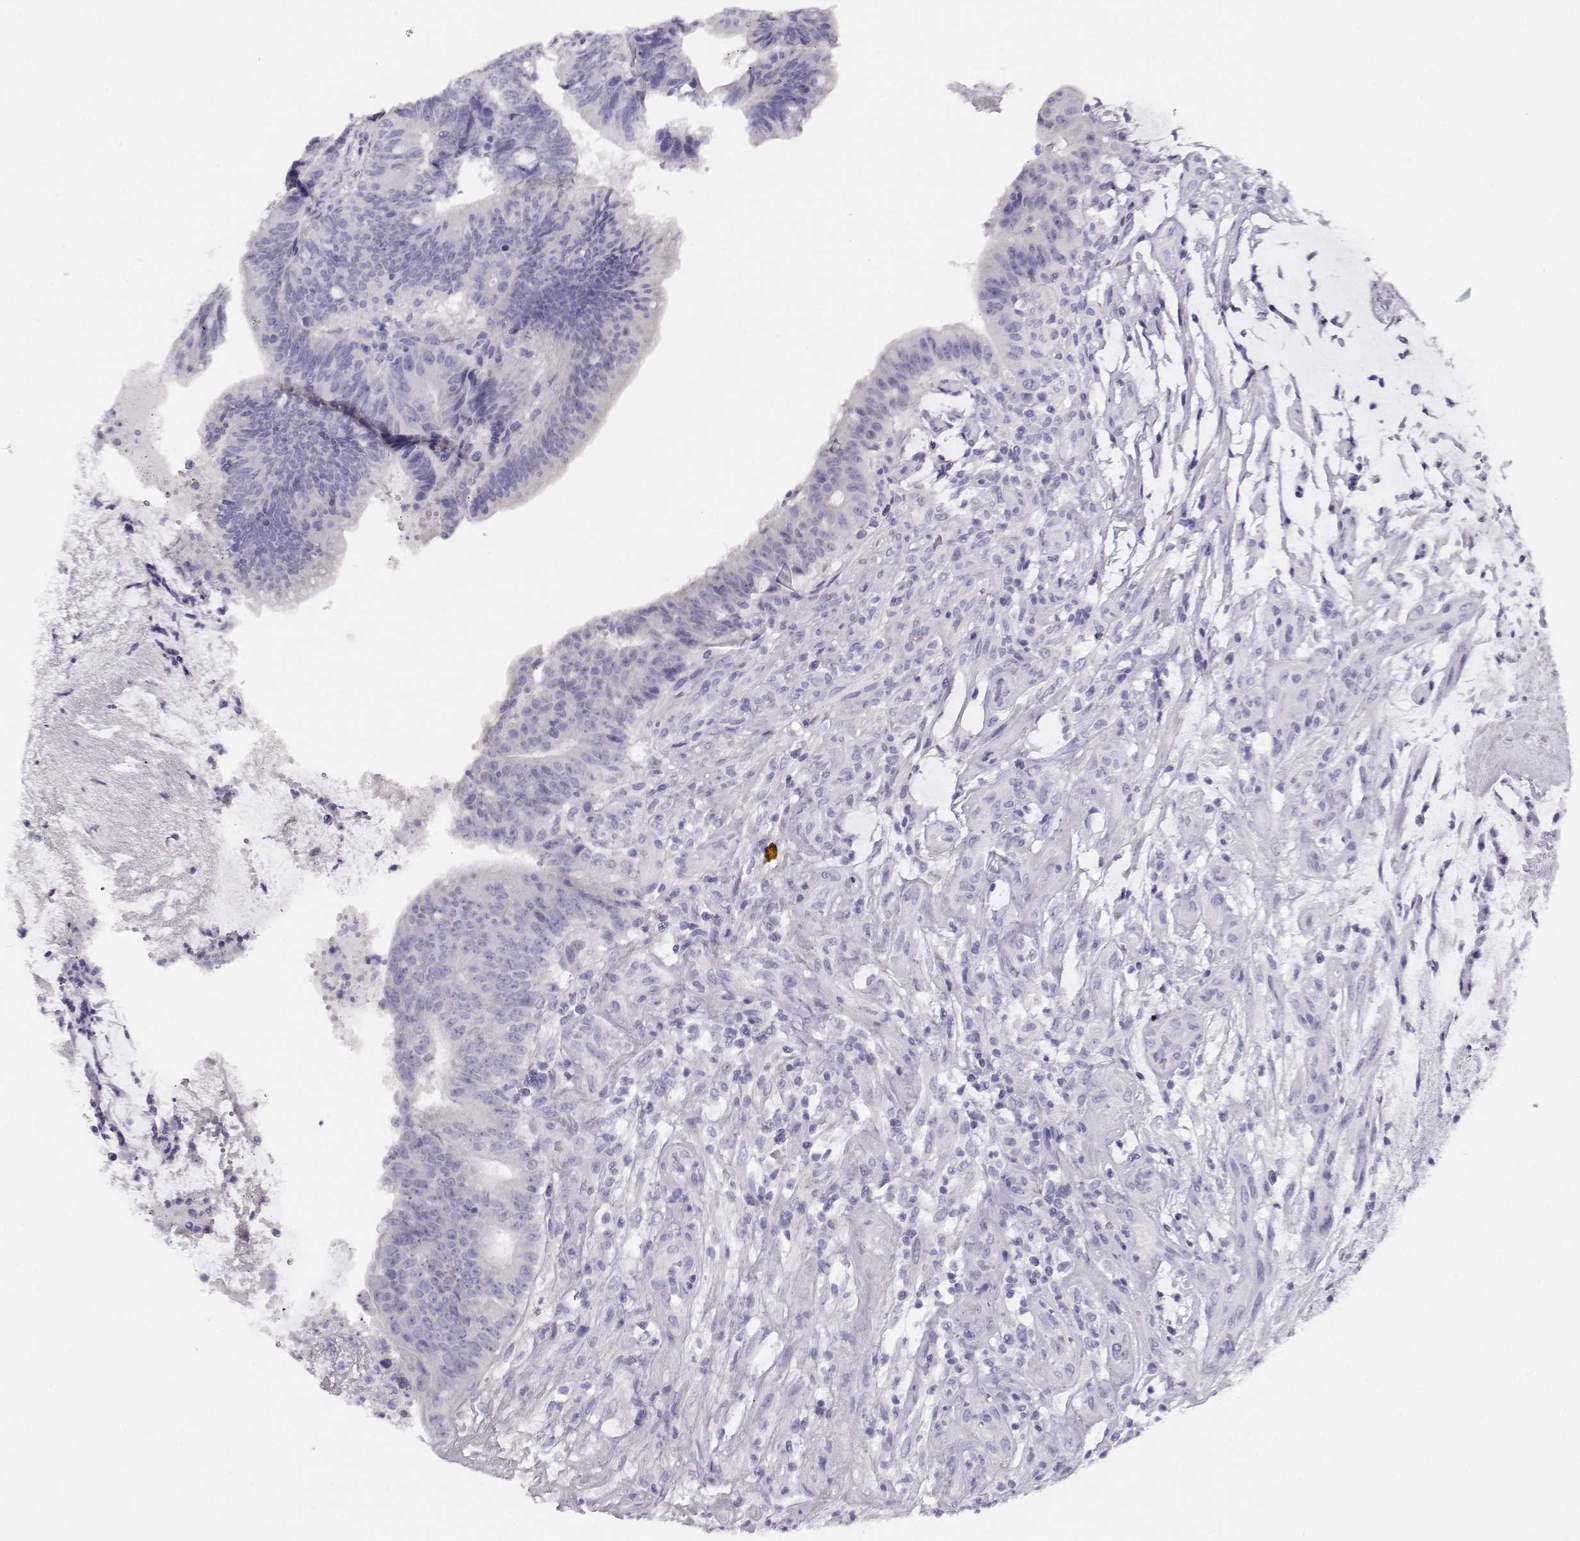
{"staining": {"intensity": "negative", "quantity": "none", "location": "none"}, "tissue": "colorectal cancer", "cell_type": "Tumor cells", "image_type": "cancer", "snomed": [{"axis": "morphology", "description": "Adenocarcinoma, NOS"}, {"axis": "topography", "description": "Colon"}], "caption": "DAB immunohistochemical staining of colorectal cancer (adenocarcinoma) shows no significant positivity in tumor cells.", "gene": "MAGEC1", "patient": {"sex": "female", "age": 43}}